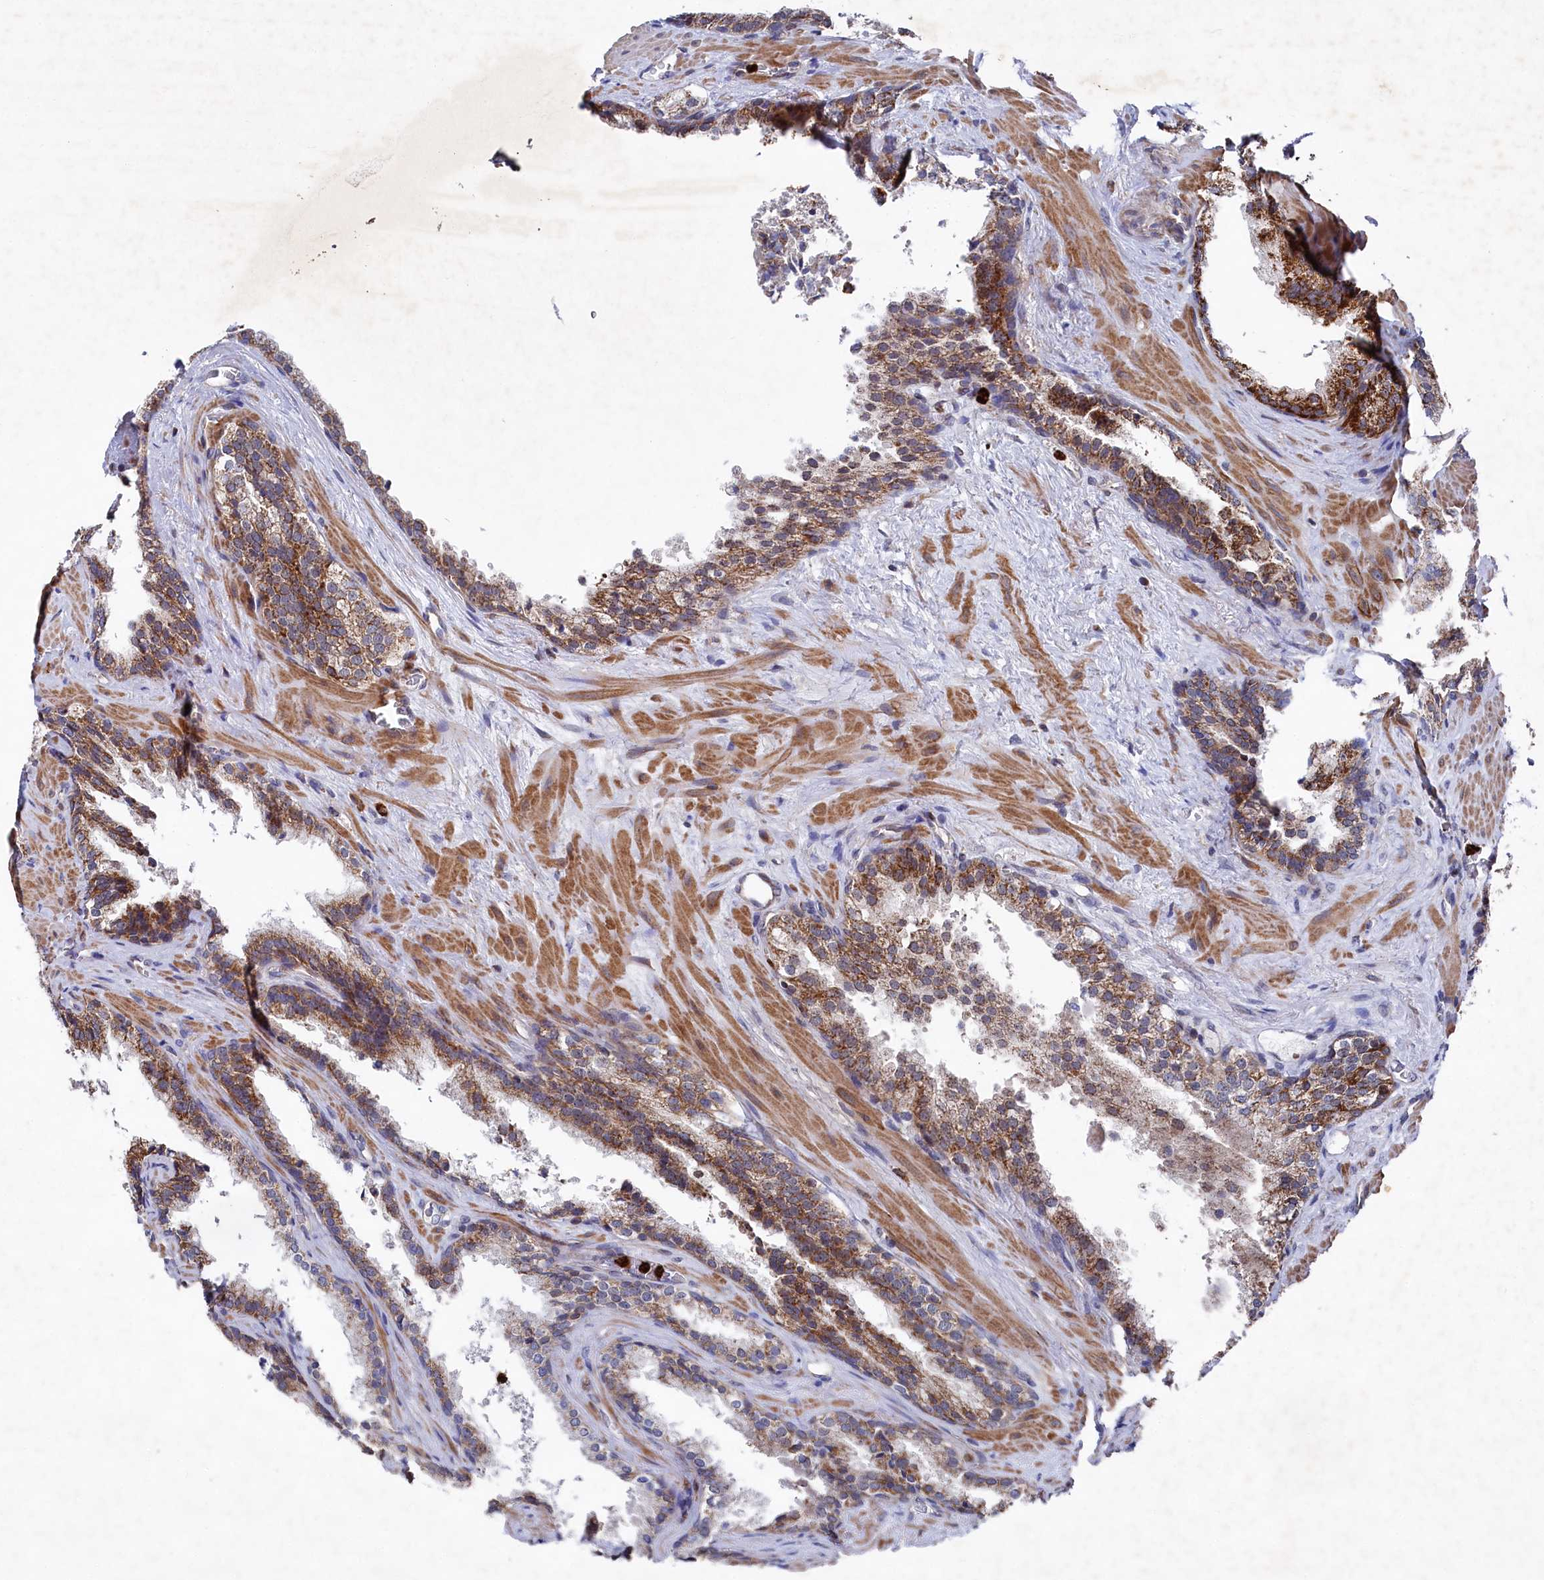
{"staining": {"intensity": "moderate", "quantity": ">75%", "location": "cytoplasmic/membranous"}, "tissue": "prostate cancer", "cell_type": "Tumor cells", "image_type": "cancer", "snomed": [{"axis": "morphology", "description": "Adenocarcinoma, High grade"}, {"axis": "topography", "description": "Prostate"}], "caption": "The immunohistochemical stain highlights moderate cytoplasmic/membranous positivity in tumor cells of prostate cancer tissue. The staining was performed using DAB, with brown indicating positive protein expression. Nuclei are stained blue with hematoxylin.", "gene": "CHCHD1", "patient": {"sex": "male", "age": 57}}